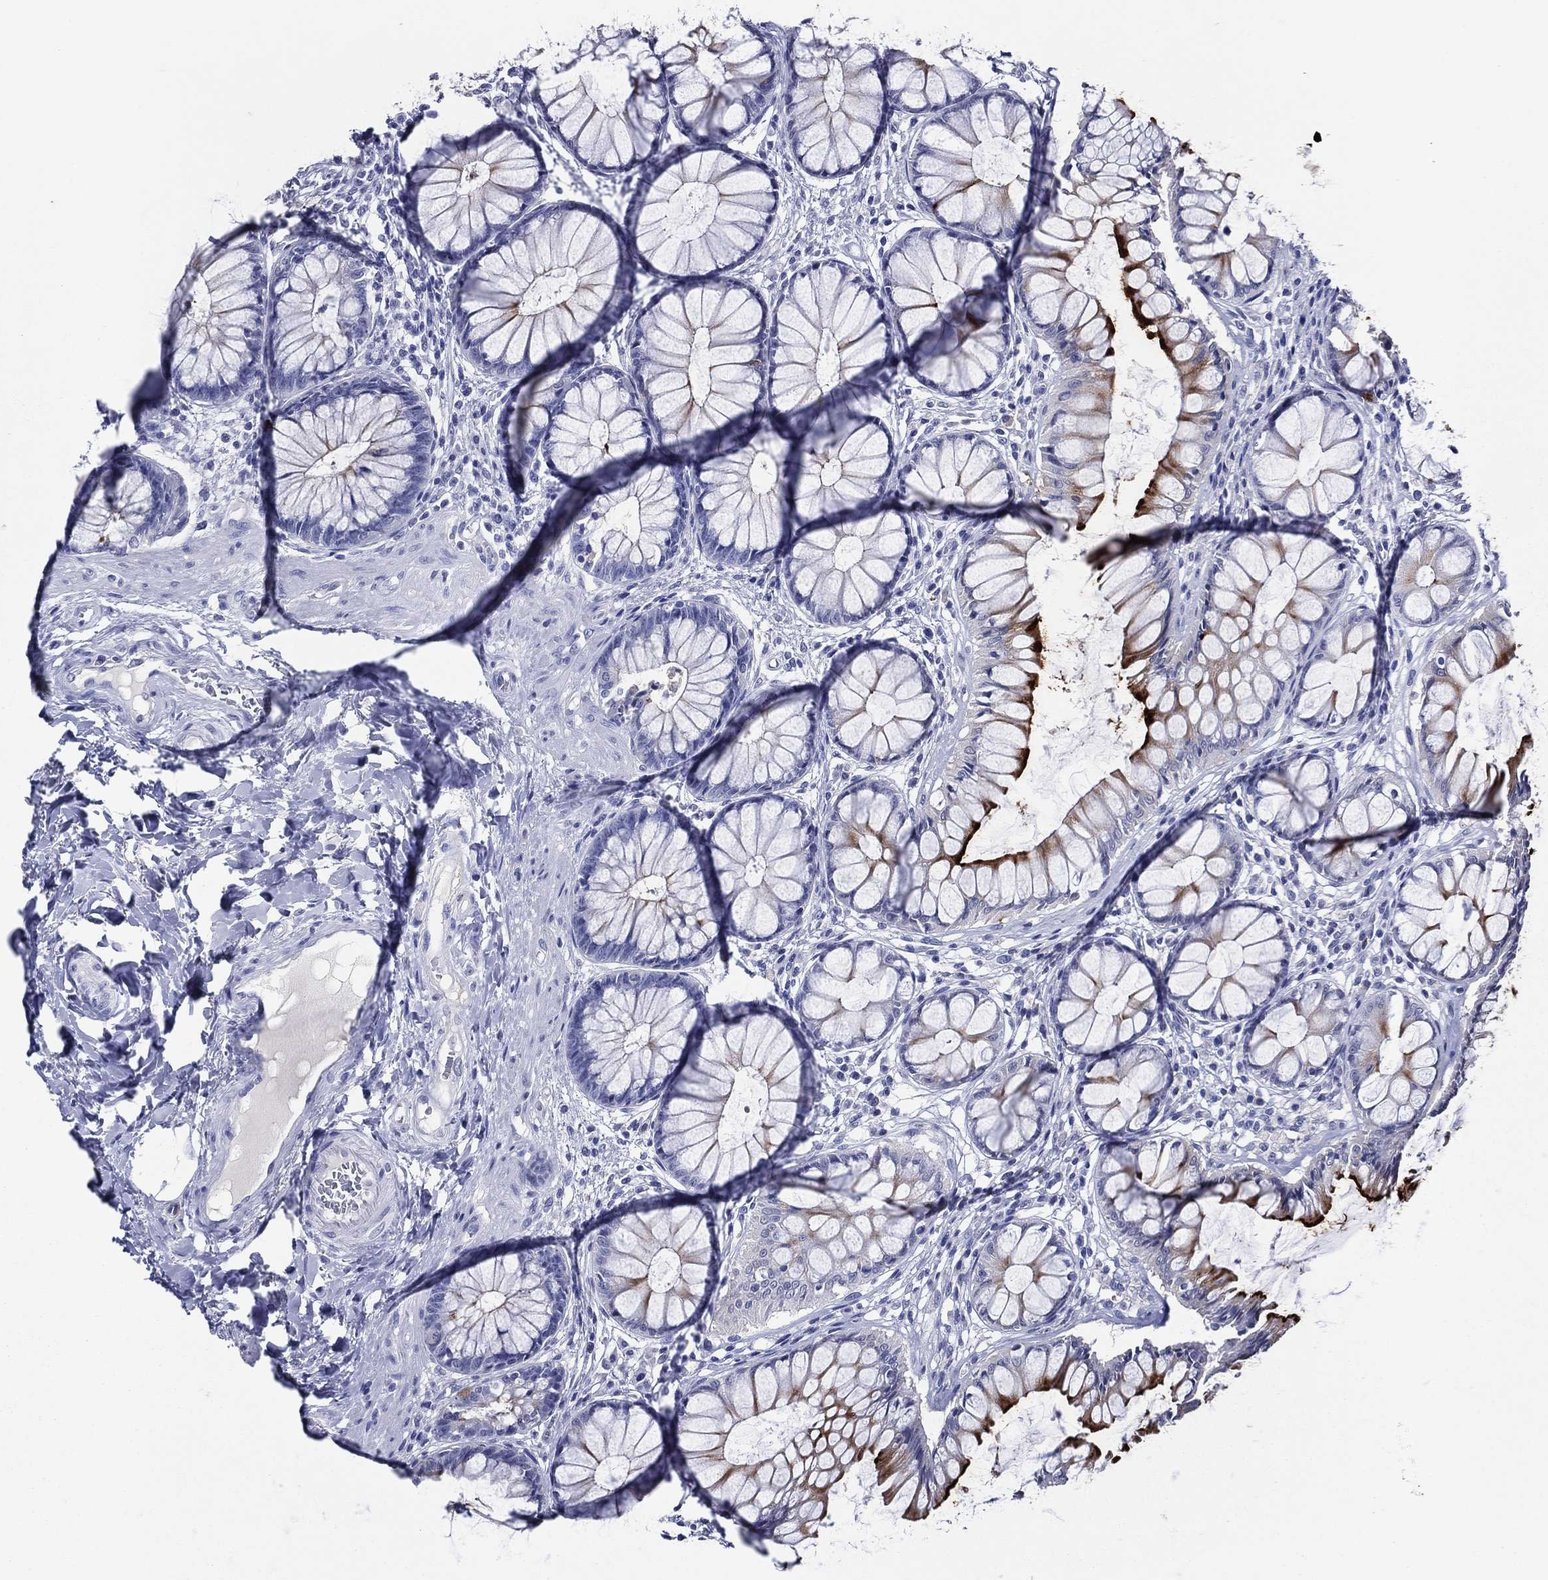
{"staining": {"intensity": "strong", "quantity": "<25%", "location": "cytoplasmic/membranous"}, "tissue": "rectum", "cell_type": "Glandular cells", "image_type": "normal", "snomed": [{"axis": "morphology", "description": "Normal tissue, NOS"}, {"axis": "topography", "description": "Rectum"}], "caption": "An immunohistochemistry (IHC) photomicrograph of benign tissue is shown. Protein staining in brown labels strong cytoplasmic/membranous positivity in rectum within glandular cells.", "gene": "ACE2", "patient": {"sex": "female", "age": 58}}